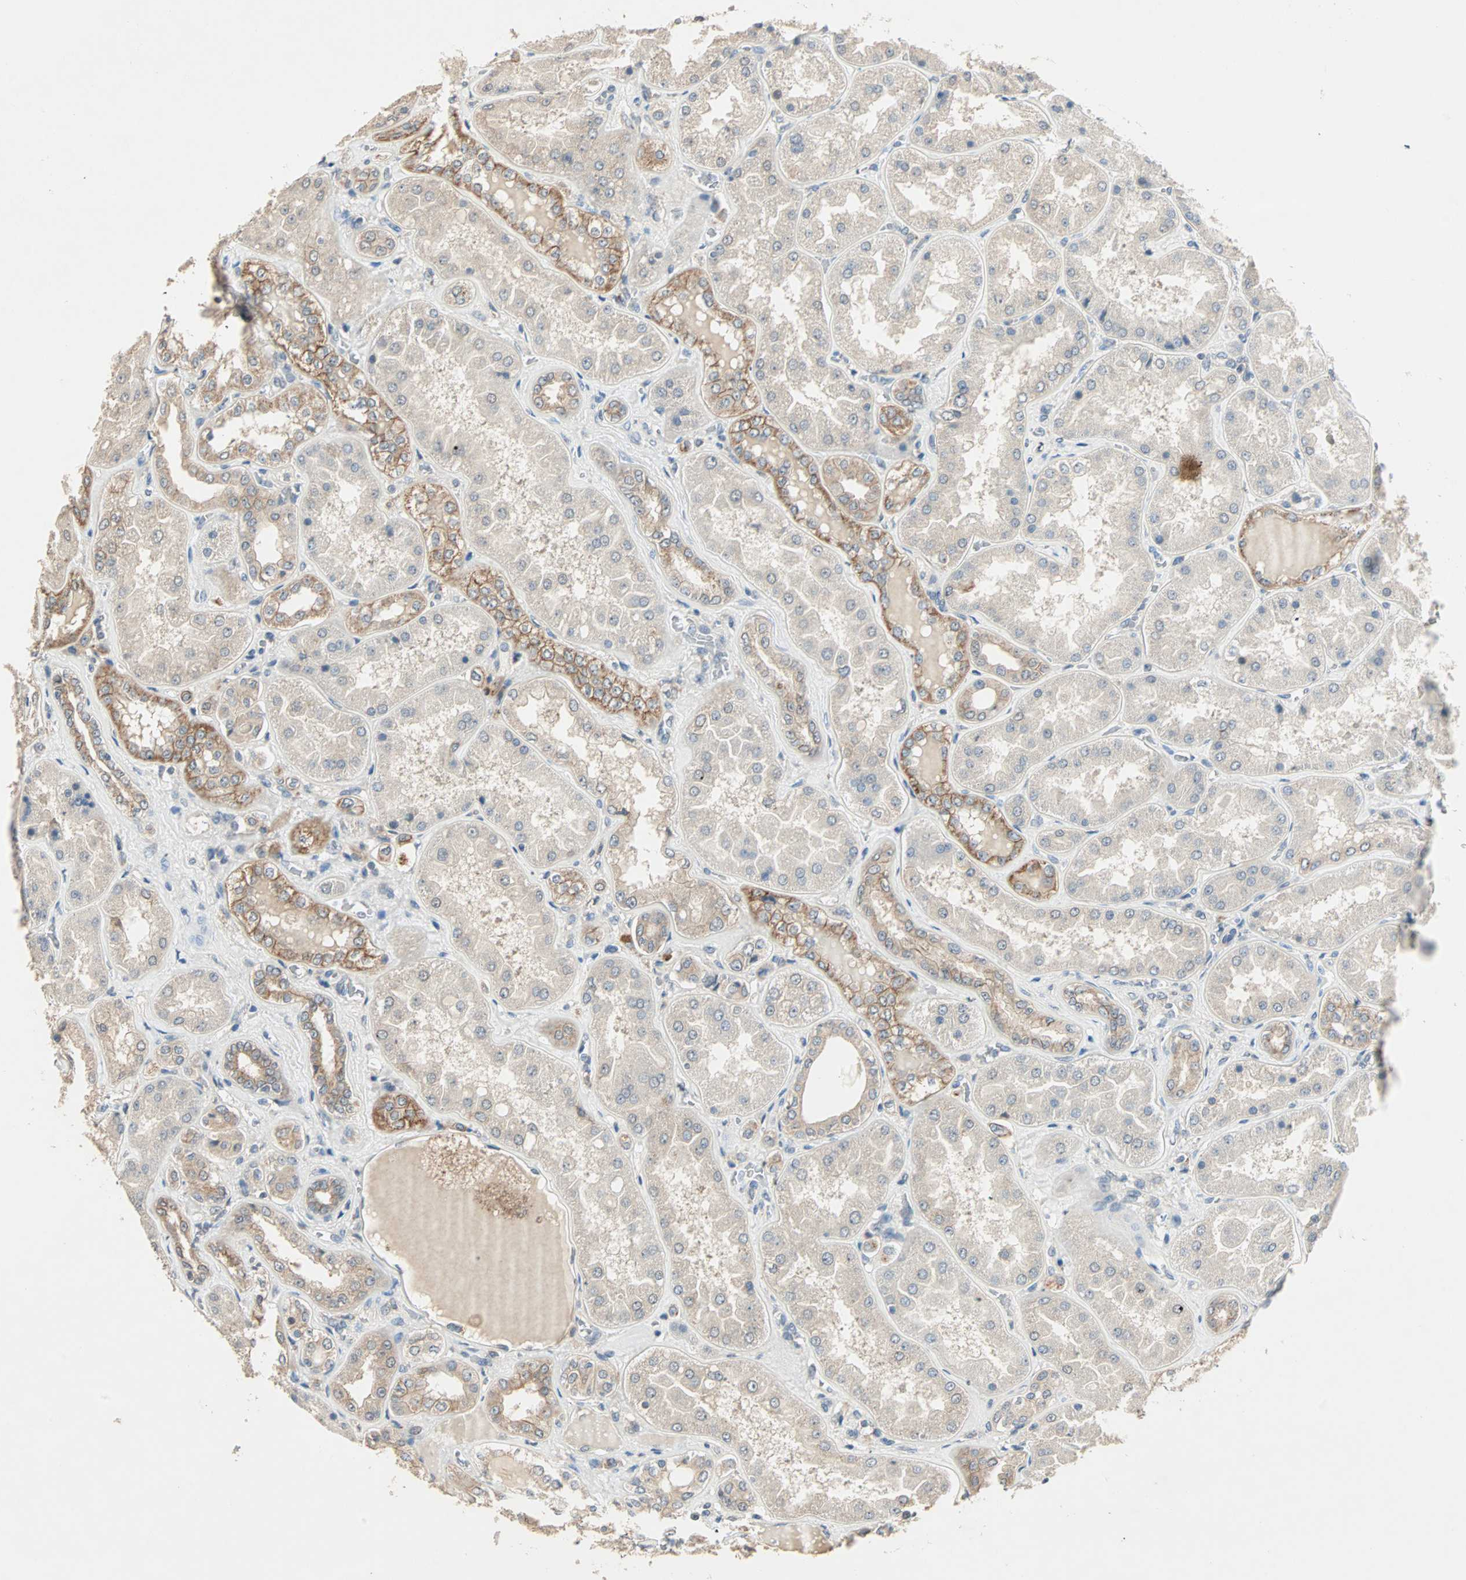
{"staining": {"intensity": "weak", "quantity": ">75%", "location": "cytoplasmic/membranous"}, "tissue": "kidney", "cell_type": "Cells in glomeruli", "image_type": "normal", "snomed": [{"axis": "morphology", "description": "Normal tissue, NOS"}, {"axis": "topography", "description": "Kidney"}], "caption": "Protein expression analysis of unremarkable kidney reveals weak cytoplasmic/membranous expression in approximately >75% of cells in glomeruli.", "gene": "TTF2", "patient": {"sex": "female", "age": 56}}